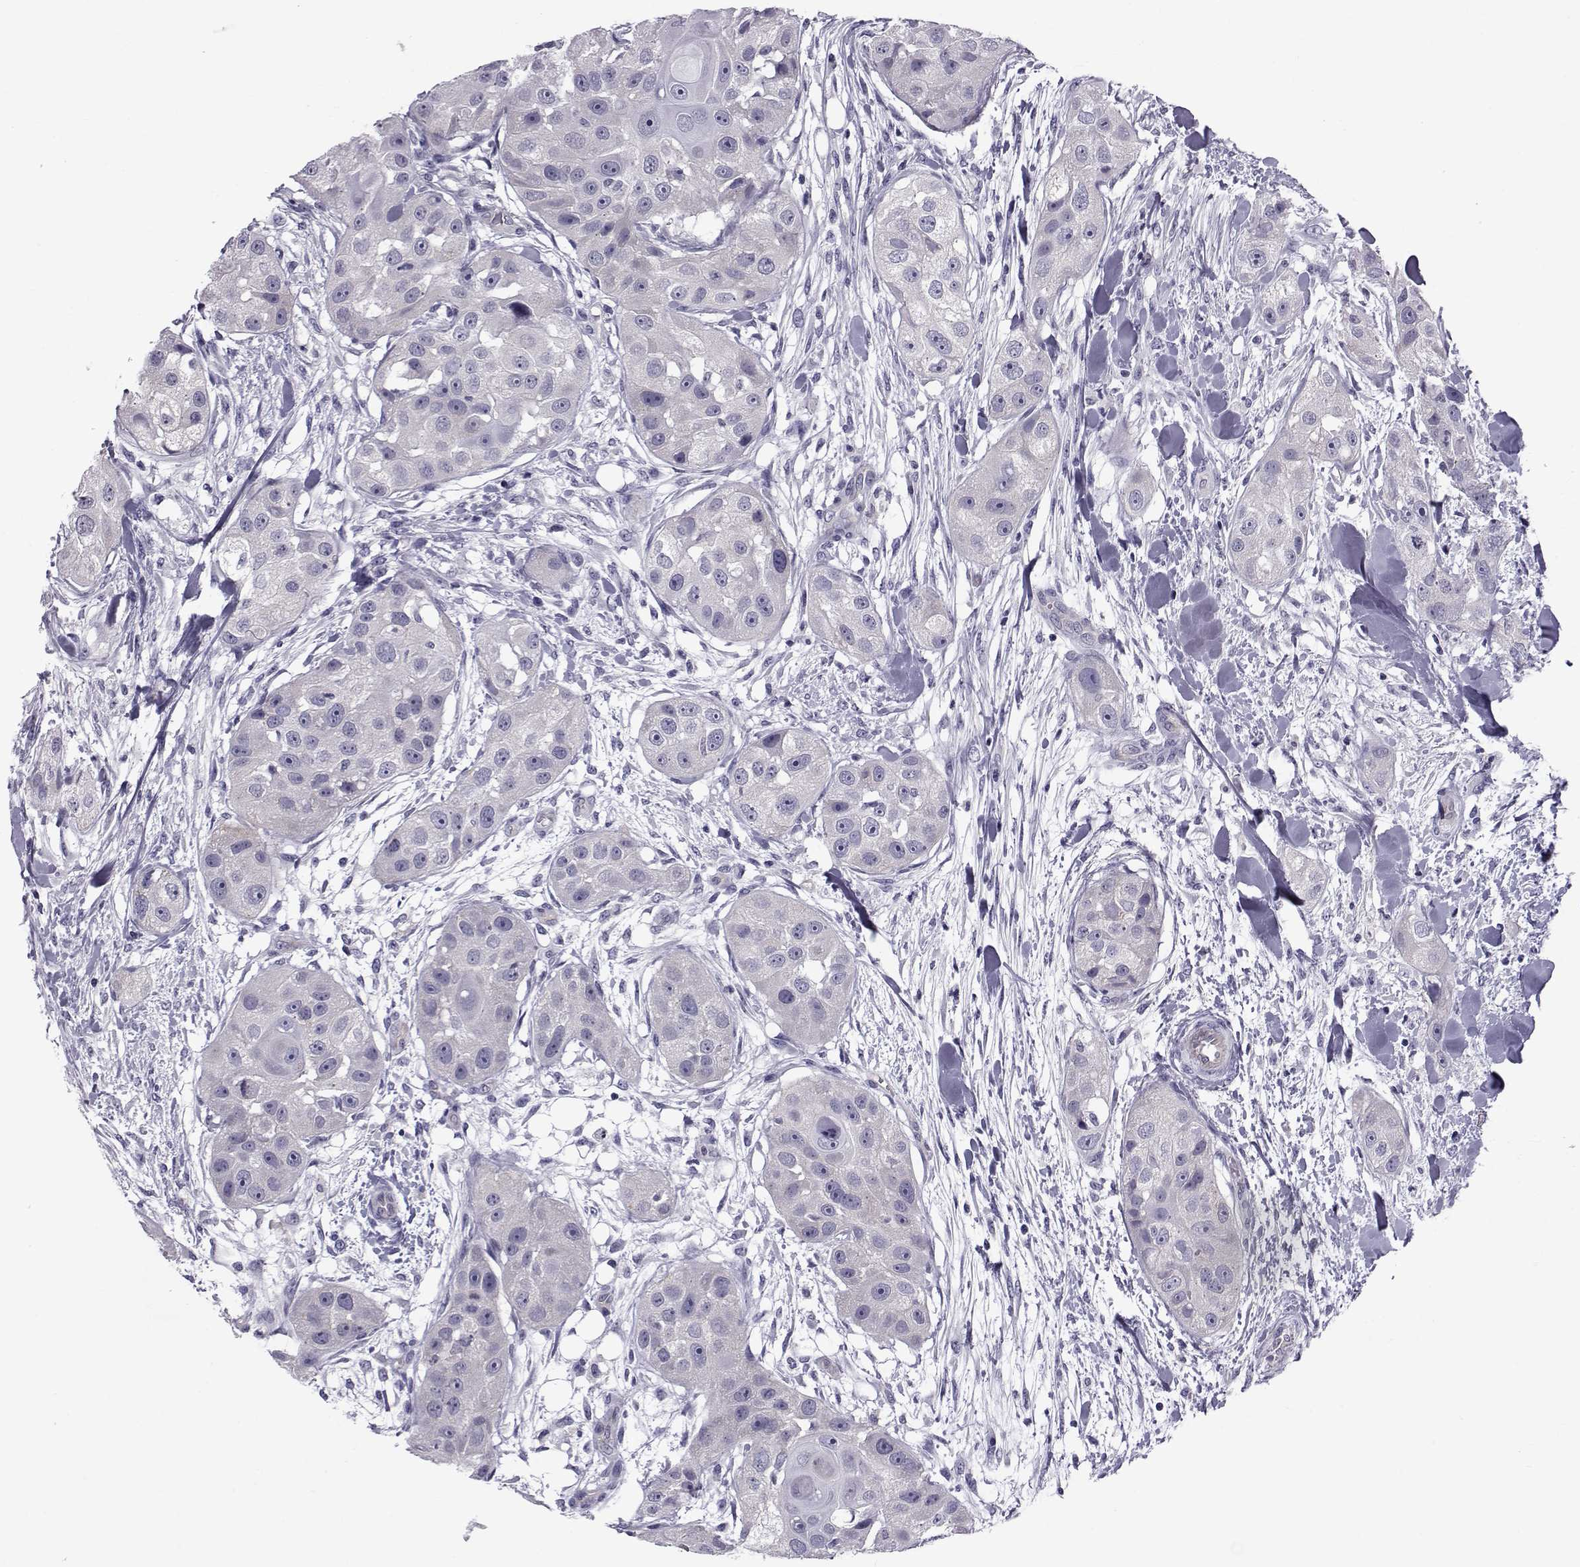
{"staining": {"intensity": "negative", "quantity": "none", "location": "none"}, "tissue": "head and neck cancer", "cell_type": "Tumor cells", "image_type": "cancer", "snomed": [{"axis": "morphology", "description": "Squamous cell carcinoma, NOS"}, {"axis": "topography", "description": "Head-Neck"}], "caption": "High magnification brightfield microscopy of head and neck cancer stained with DAB (brown) and counterstained with hematoxylin (blue): tumor cells show no significant expression.", "gene": "COL22A1", "patient": {"sex": "male", "age": 51}}